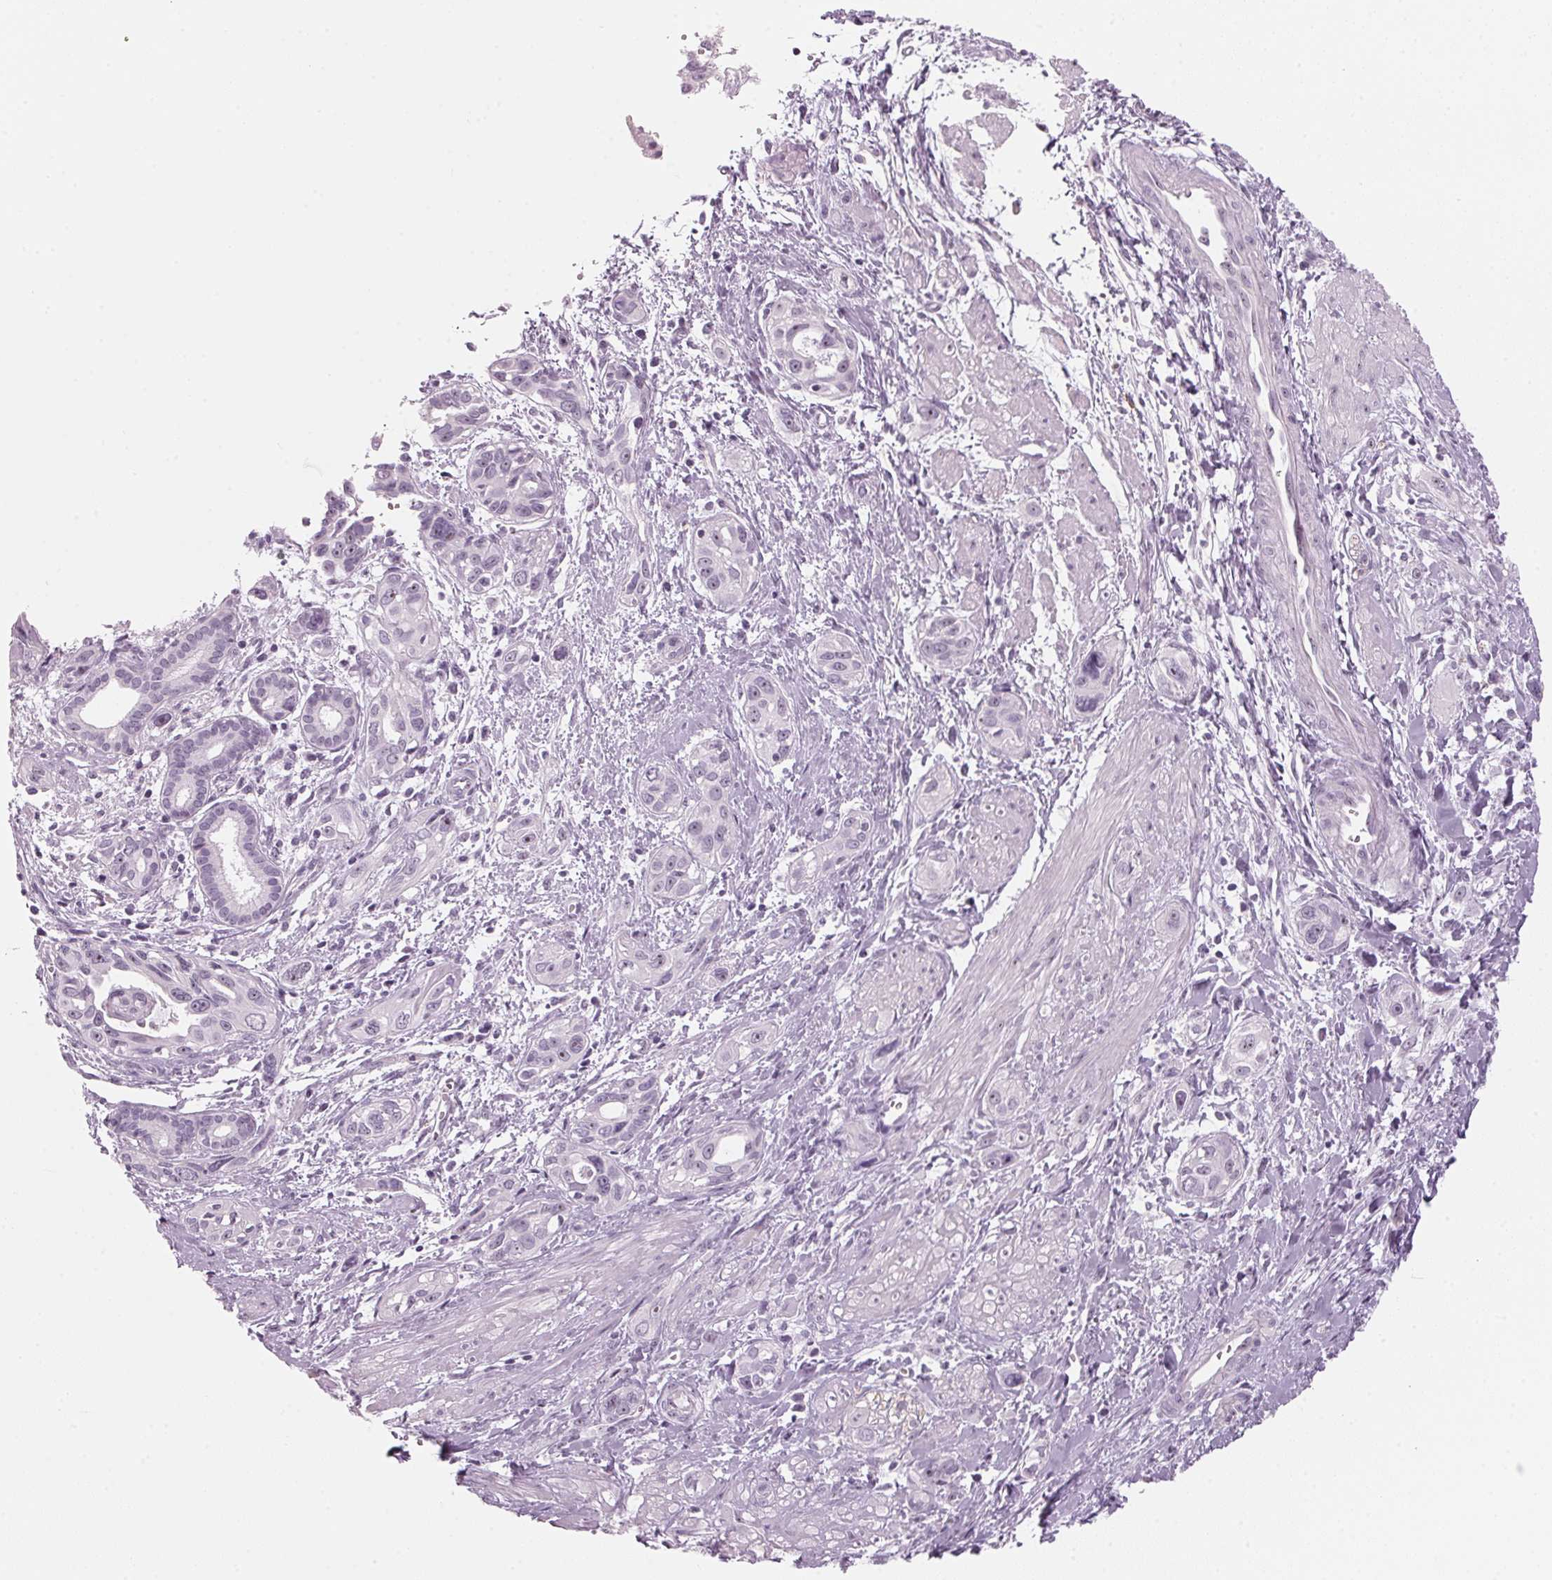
{"staining": {"intensity": "negative", "quantity": "none", "location": "none"}, "tissue": "pancreatic cancer", "cell_type": "Tumor cells", "image_type": "cancer", "snomed": [{"axis": "morphology", "description": "Adenocarcinoma, NOS"}, {"axis": "topography", "description": "Pancreas"}], "caption": "Immunohistochemistry of pancreatic cancer (adenocarcinoma) displays no positivity in tumor cells.", "gene": "DNTTIP2", "patient": {"sex": "female", "age": 55}}